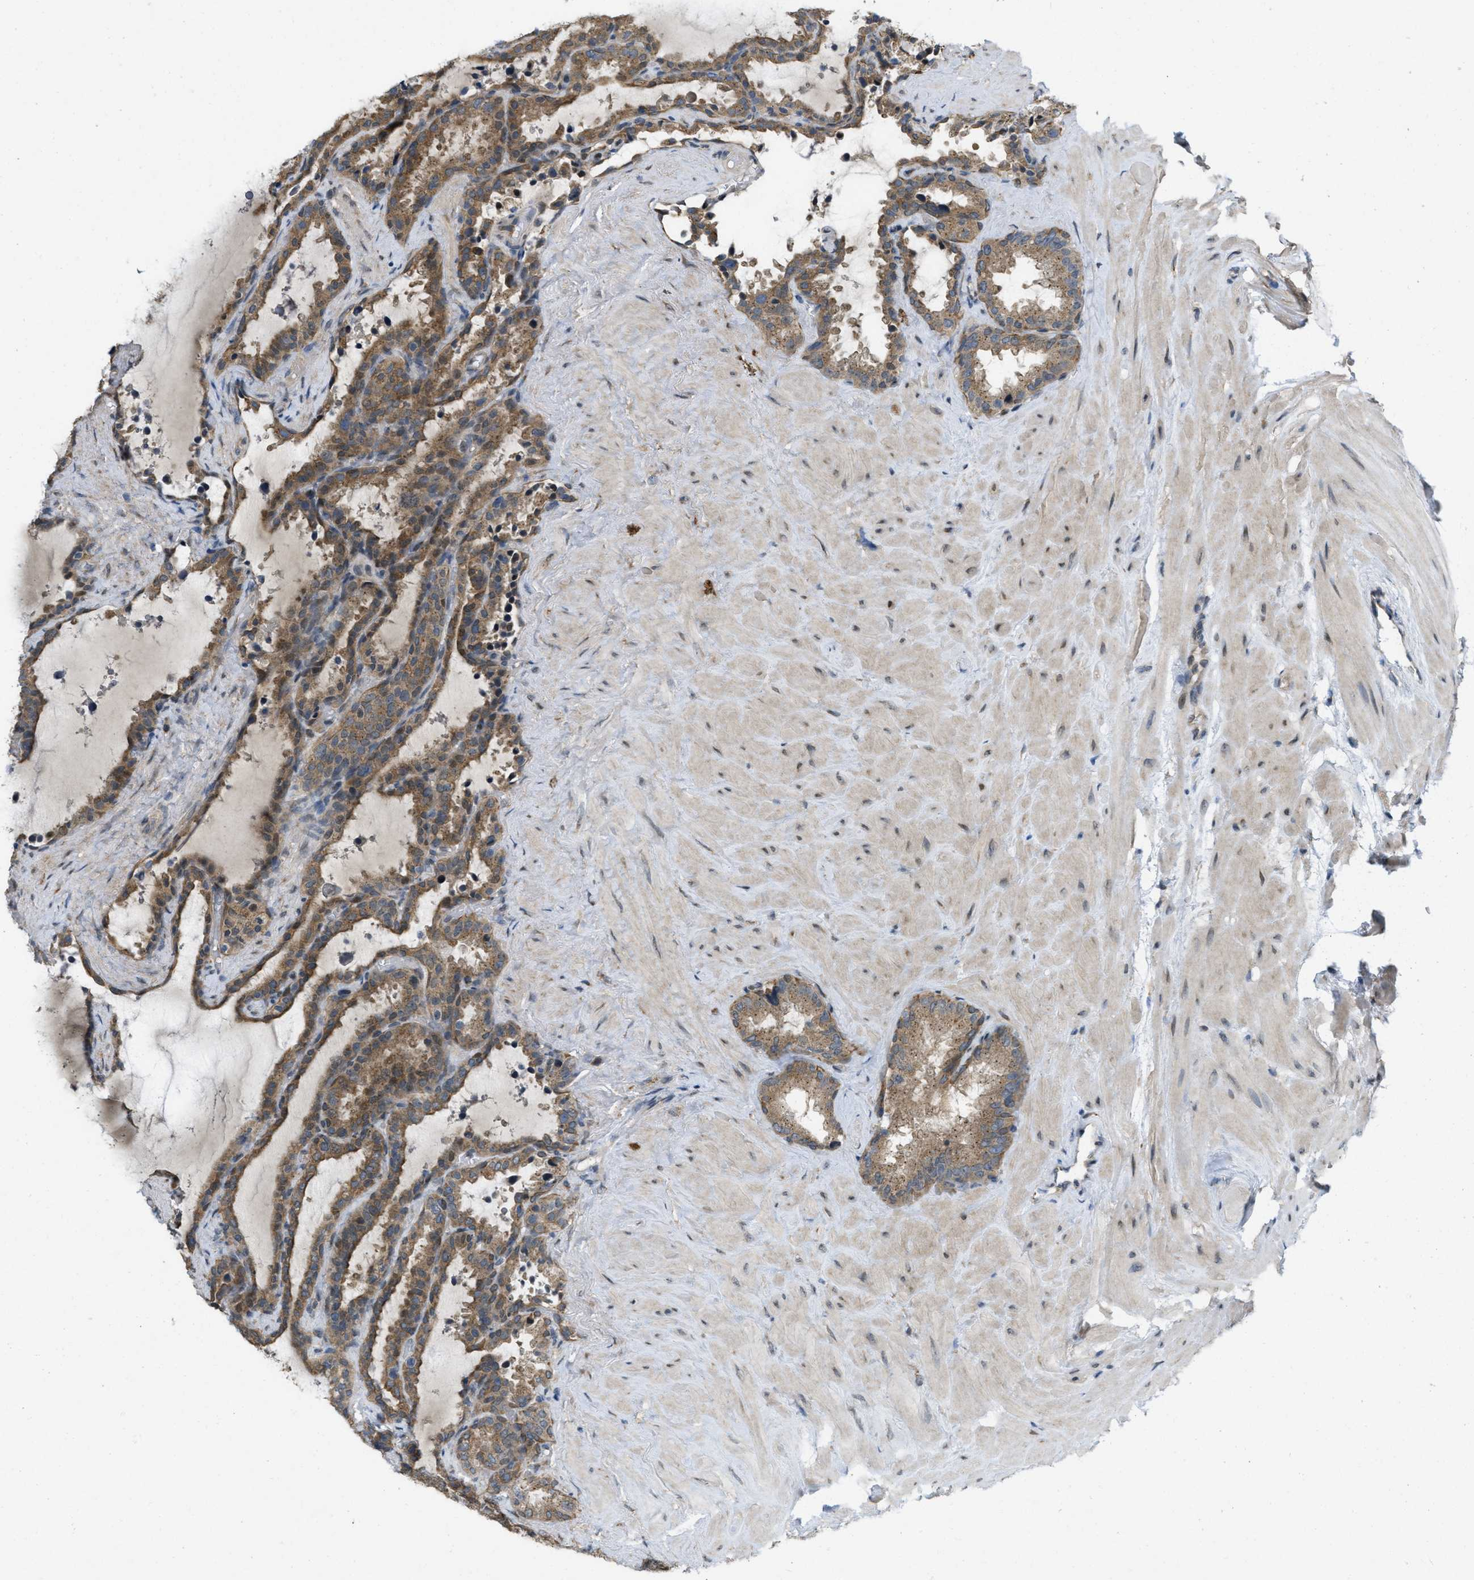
{"staining": {"intensity": "moderate", "quantity": ">75%", "location": "cytoplasmic/membranous"}, "tissue": "seminal vesicle", "cell_type": "Glandular cells", "image_type": "normal", "snomed": [{"axis": "morphology", "description": "Normal tissue, NOS"}, {"axis": "topography", "description": "Seminal veicle"}], "caption": "Immunohistochemical staining of unremarkable seminal vesicle reveals medium levels of moderate cytoplasmic/membranous staining in about >75% of glandular cells. (DAB (3,3'-diaminobenzidine) IHC, brown staining for protein, blue staining for nuclei).", "gene": "IFNLR1", "patient": {"sex": "male", "age": 46}}